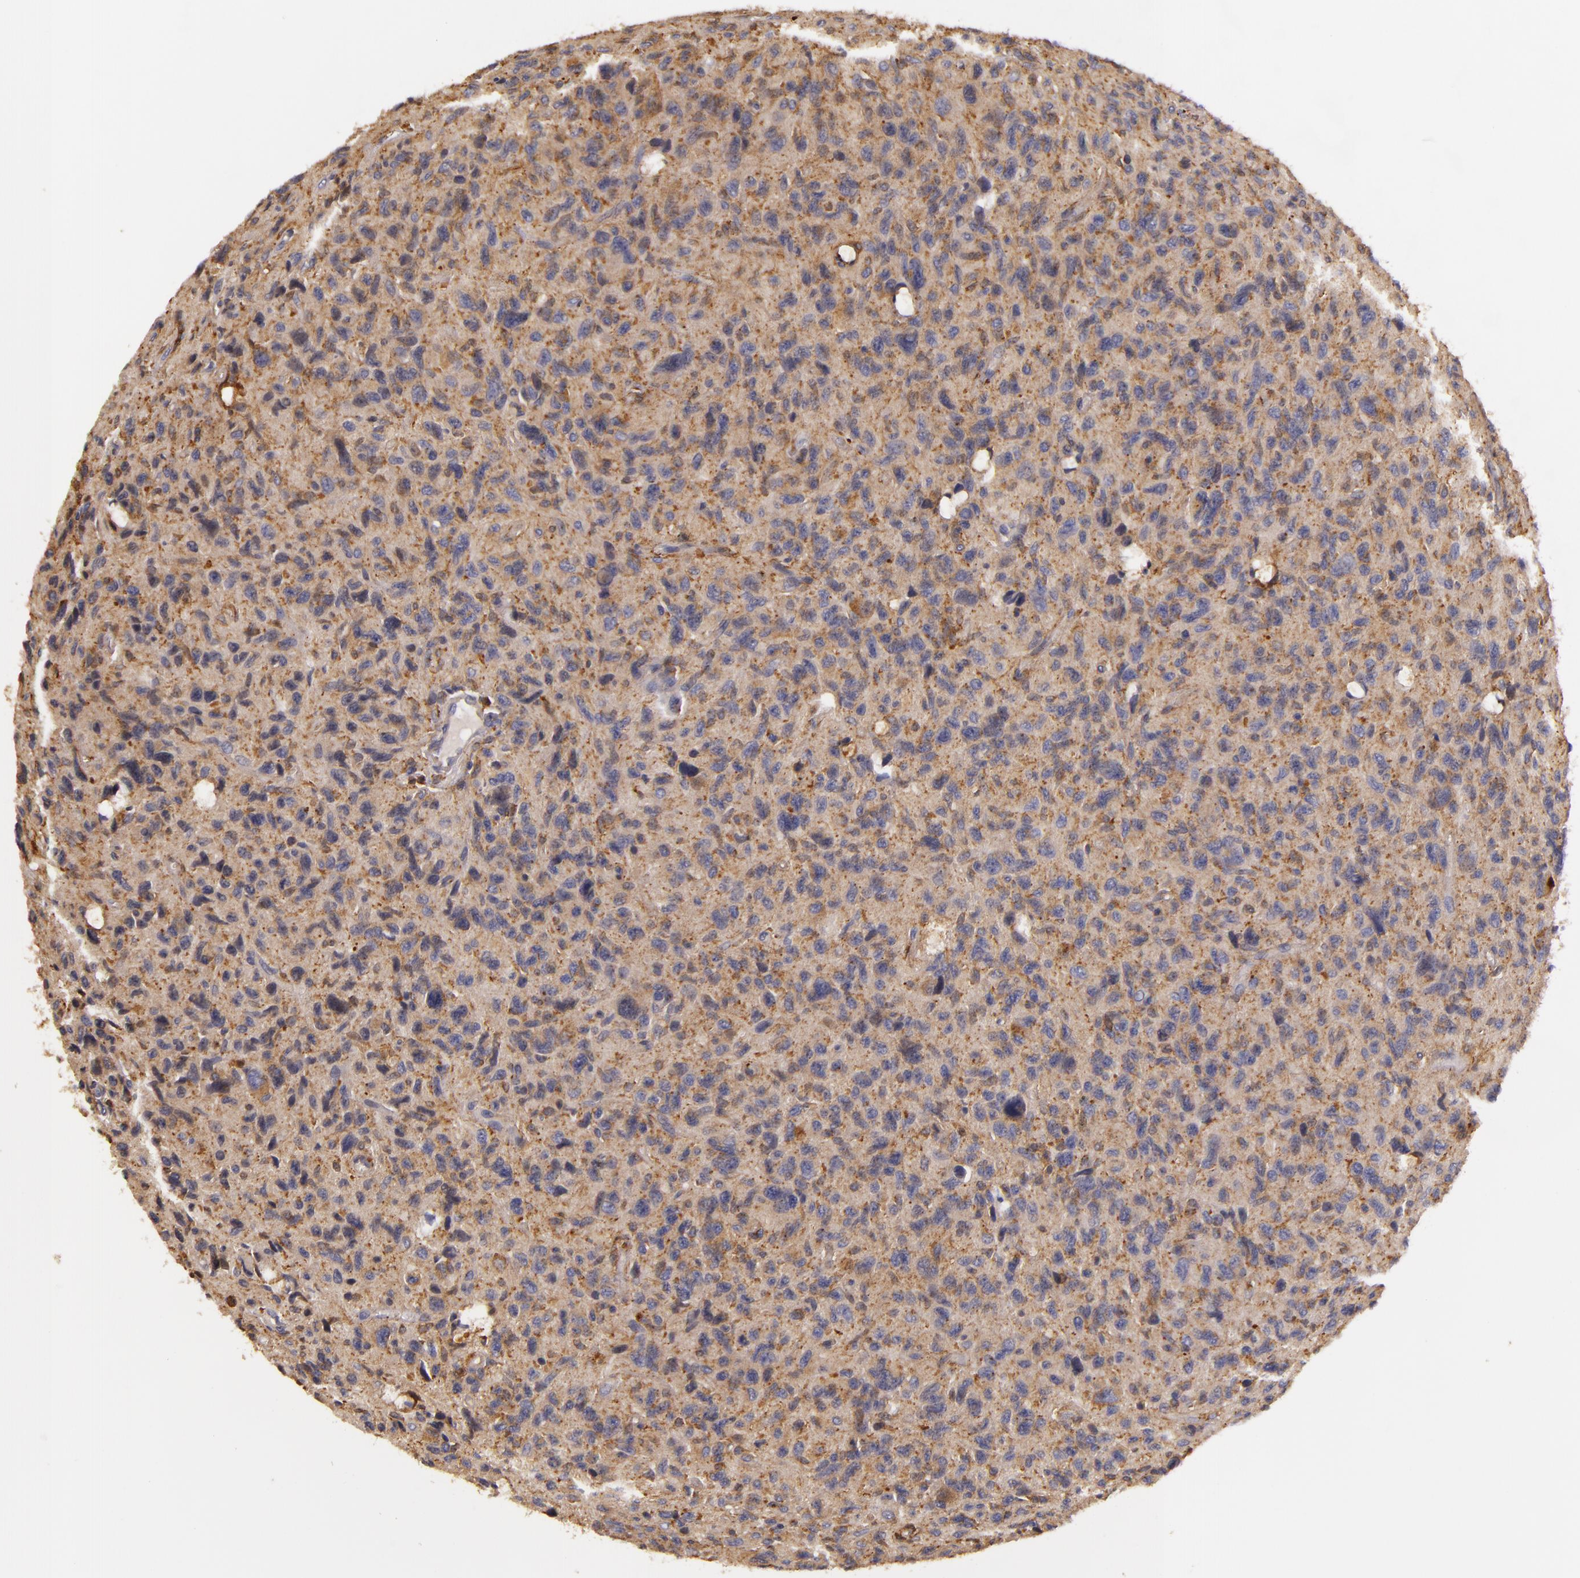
{"staining": {"intensity": "moderate", "quantity": ">75%", "location": "cytoplasmic/membranous"}, "tissue": "glioma", "cell_type": "Tumor cells", "image_type": "cancer", "snomed": [{"axis": "morphology", "description": "Glioma, malignant, High grade"}, {"axis": "topography", "description": "Brain"}], "caption": "Immunohistochemistry (IHC) staining of glioma, which demonstrates medium levels of moderate cytoplasmic/membranous positivity in about >75% of tumor cells indicating moderate cytoplasmic/membranous protein staining. The staining was performed using DAB (3,3'-diaminobenzidine) (brown) for protein detection and nuclei were counterstained in hematoxylin (blue).", "gene": "TOM1", "patient": {"sex": "female", "age": 60}}